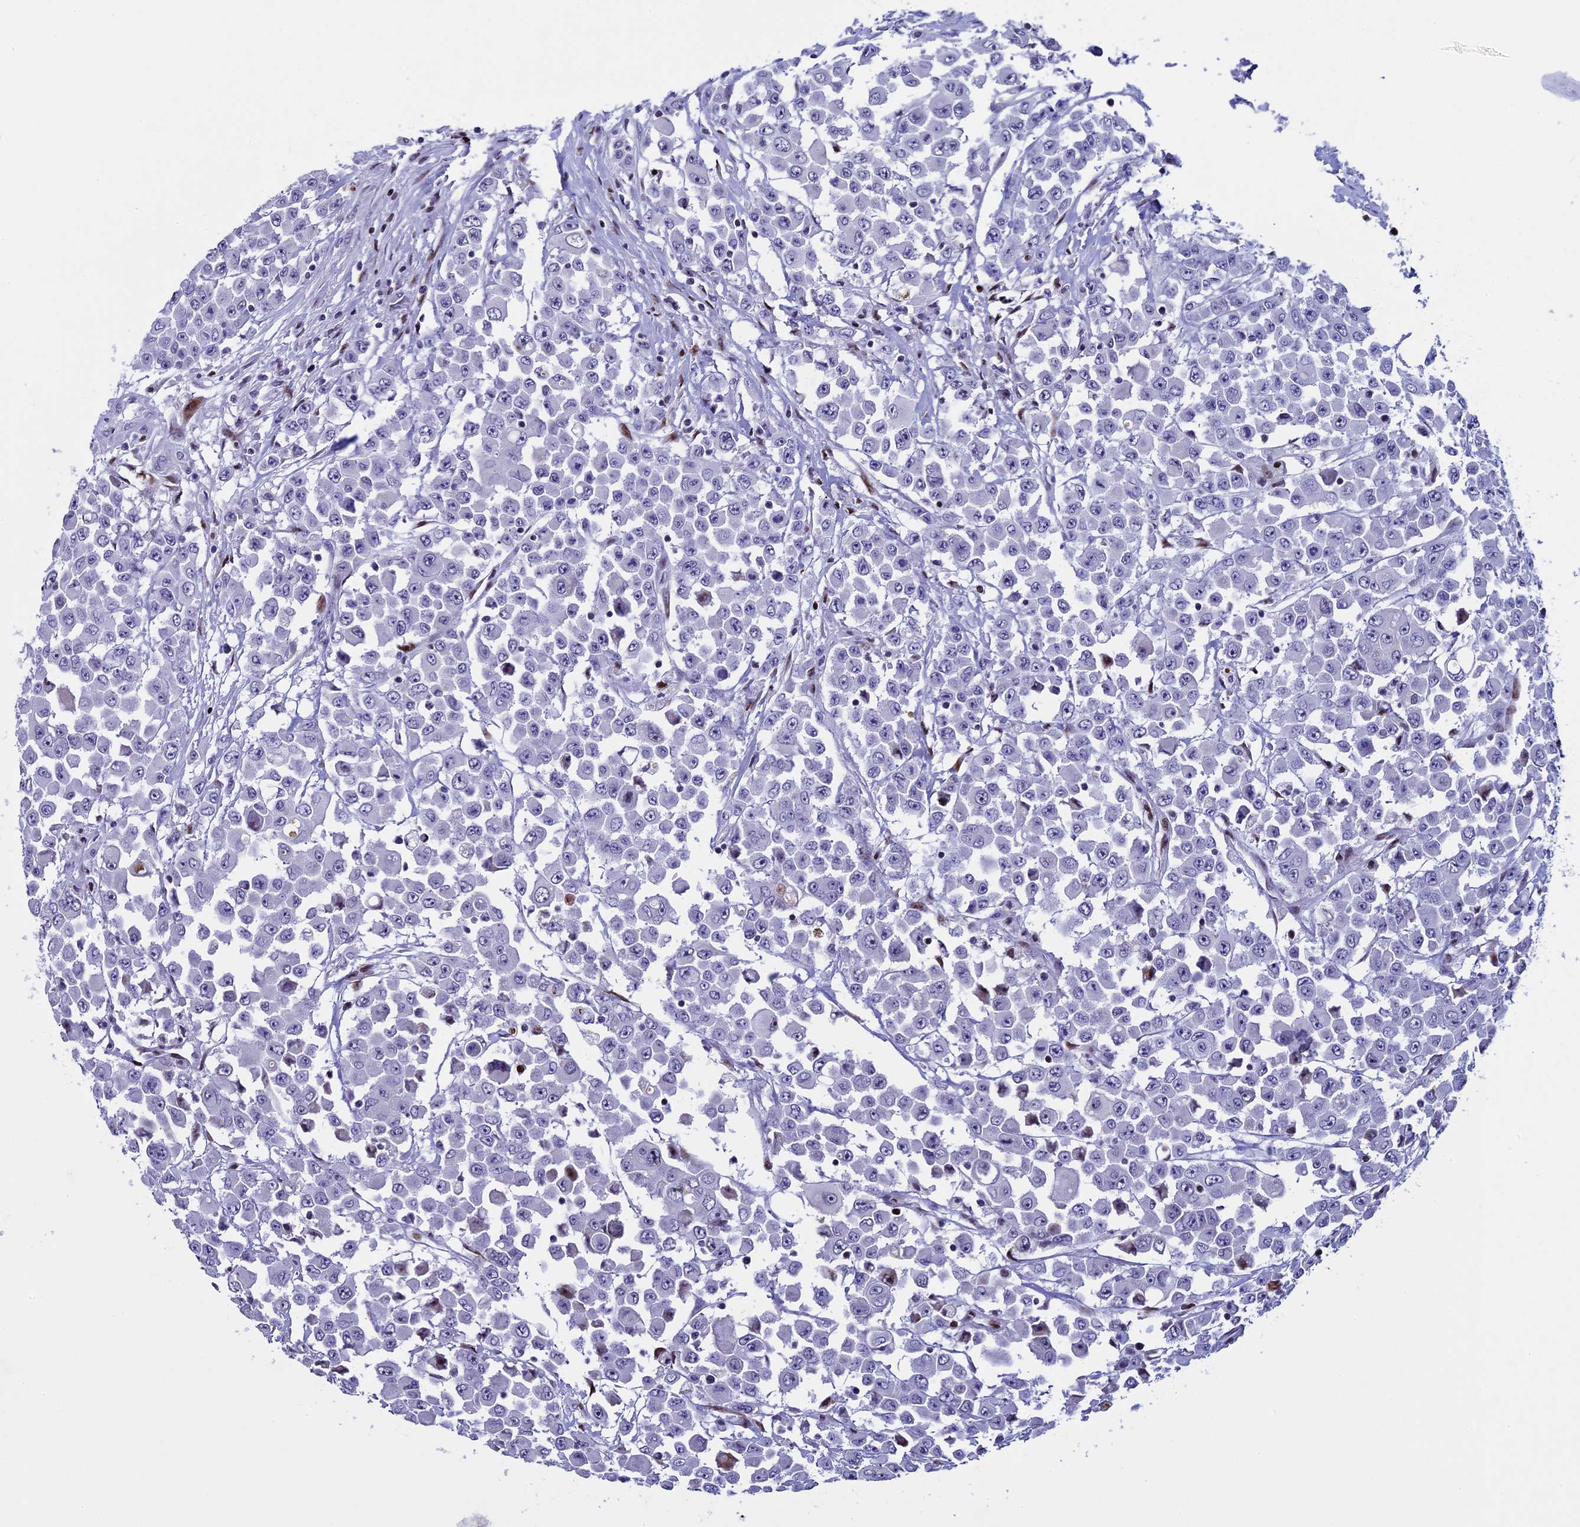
{"staining": {"intensity": "negative", "quantity": "none", "location": "none"}, "tissue": "colorectal cancer", "cell_type": "Tumor cells", "image_type": "cancer", "snomed": [{"axis": "morphology", "description": "Adenocarcinoma, NOS"}, {"axis": "topography", "description": "Colon"}], "caption": "Human colorectal cancer stained for a protein using IHC exhibits no staining in tumor cells.", "gene": "BTBD3", "patient": {"sex": "male", "age": 51}}